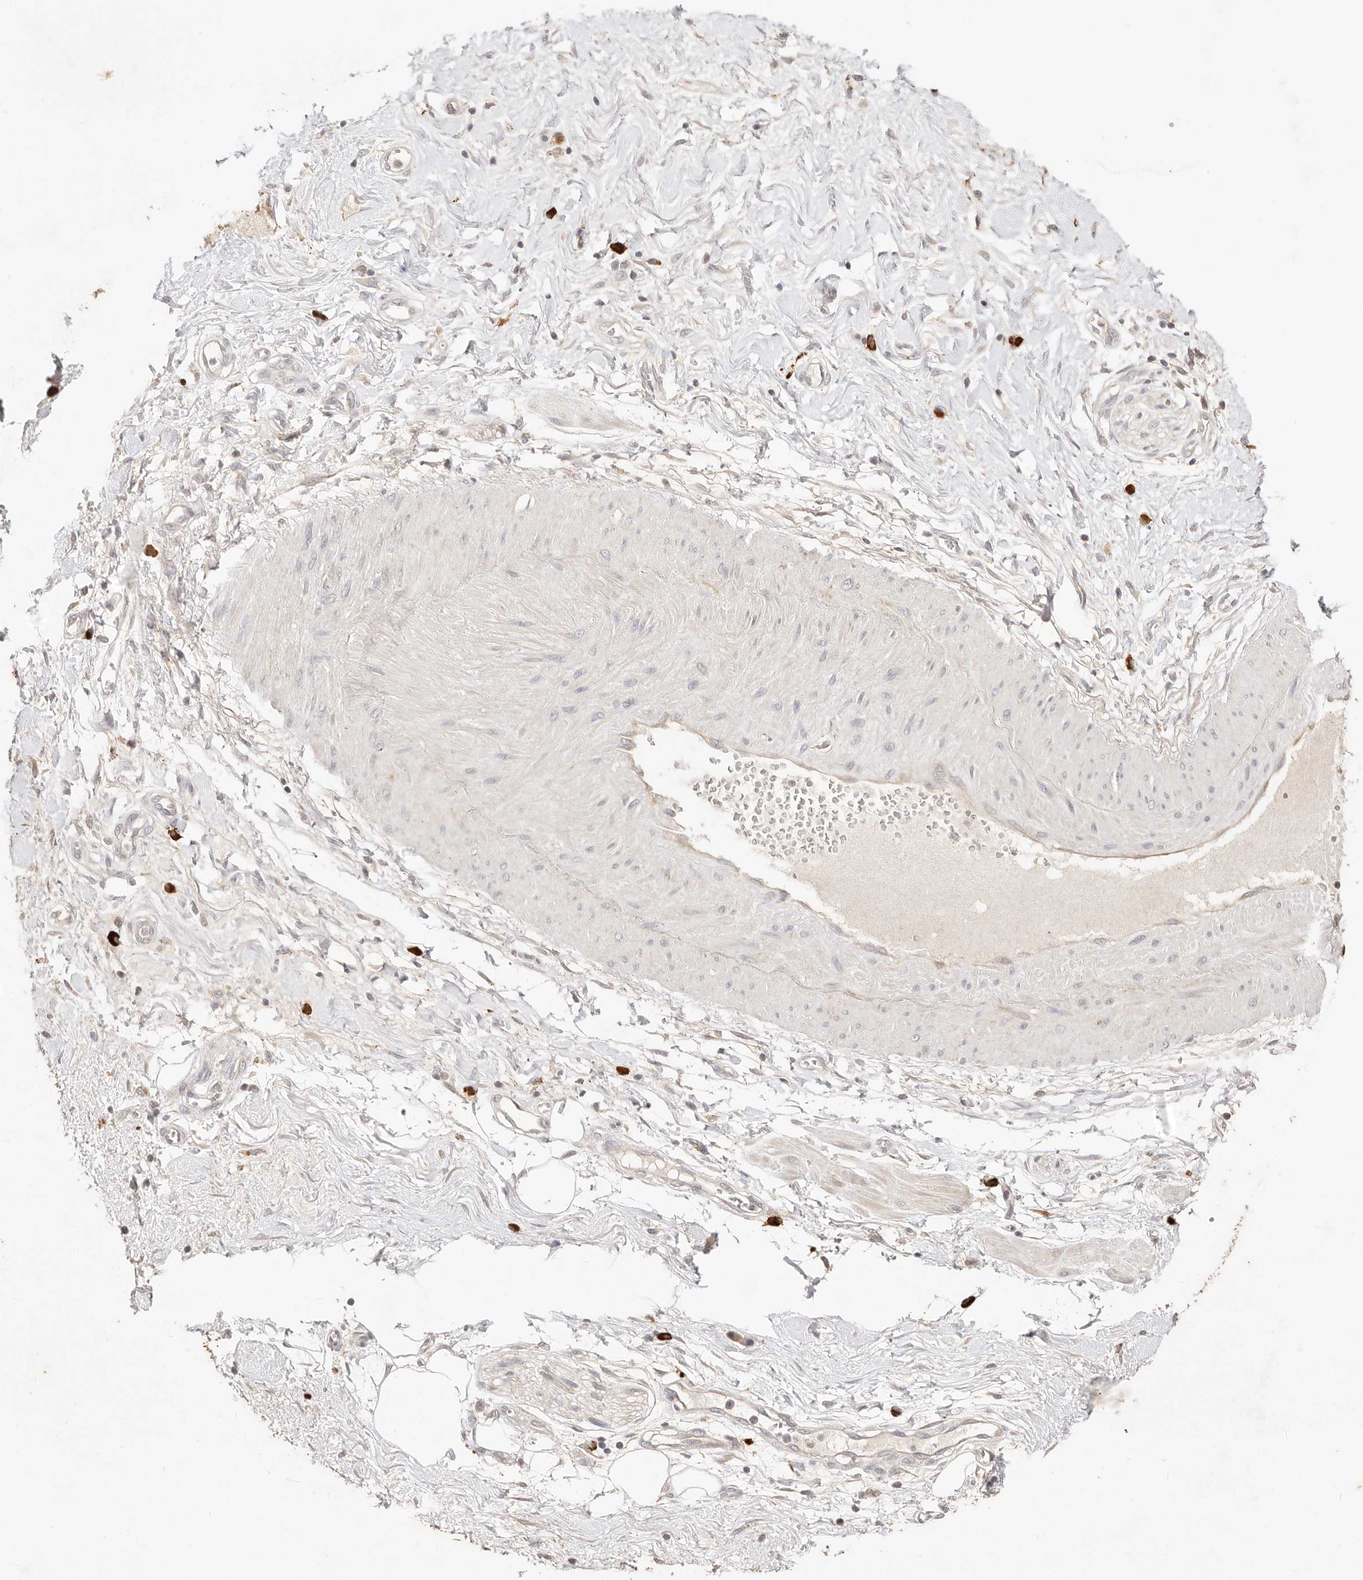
{"staining": {"intensity": "weak", "quantity": ">75%", "location": "cytoplasmic/membranous"}, "tissue": "adipose tissue", "cell_type": "Adipocytes", "image_type": "normal", "snomed": [{"axis": "morphology", "description": "Normal tissue, NOS"}, {"axis": "morphology", "description": "Adenocarcinoma, NOS"}, {"axis": "topography", "description": "Pancreas"}, {"axis": "topography", "description": "Peripheral nerve tissue"}], "caption": "IHC staining of benign adipose tissue, which reveals low levels of weak cytoplasmic/membranous expression in approximately >75% of adipocytes indicating weak cytoplasmic/membranous protein positivity. The staining was performed using DAB (3,3'-diaminobenzidine) (brown) for protein detection and nuclei were counterstained in hematoxylin (blue).", "gene": "CXADR", "patient": {"sex": "male", "age": 59}}